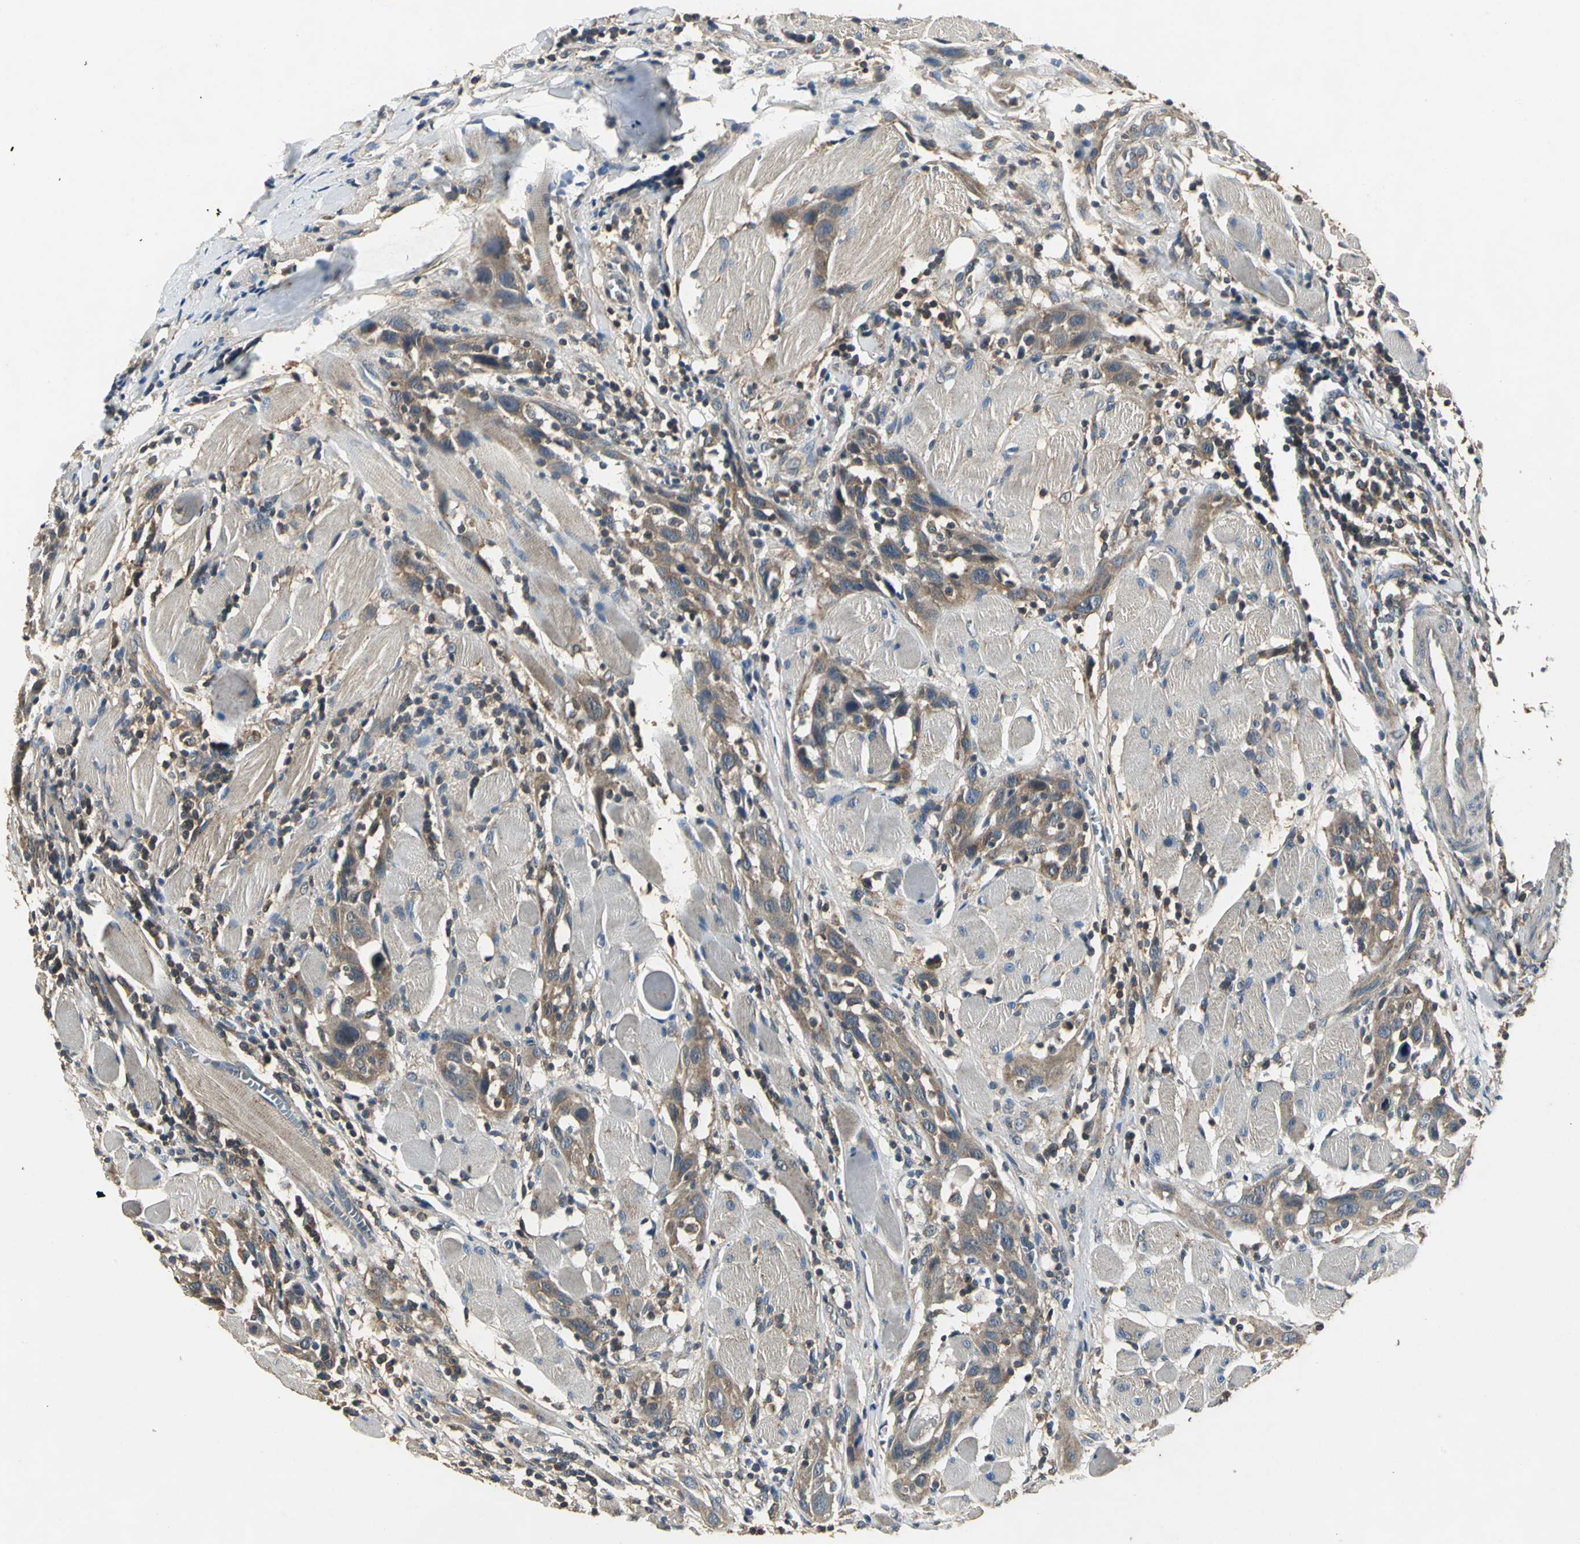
{"staining": {"intensity": "moderate", "quantity": ">75%", "location": "cytoplasmic/membranous"}, "tissue": "head and neck cancer", "cell_type": "Tumor cells", "image_type": "cancer", "snomed": [{"axis": "morphology", "description": "Squamous cell carcinoma, NOS"}, {"axis": "topography", "description": "Oral tissue"}, {"axis": "topography", "description": "Head-Neck"}], "caption": "Protein expression analysis of human head and neck squamous cell carcinoma reveals moderate cytoplasmic/membranous positivity in about >75% of tumor cells.", "gene": "IRF3", "patient": {"sex": "female", "age": 50}}